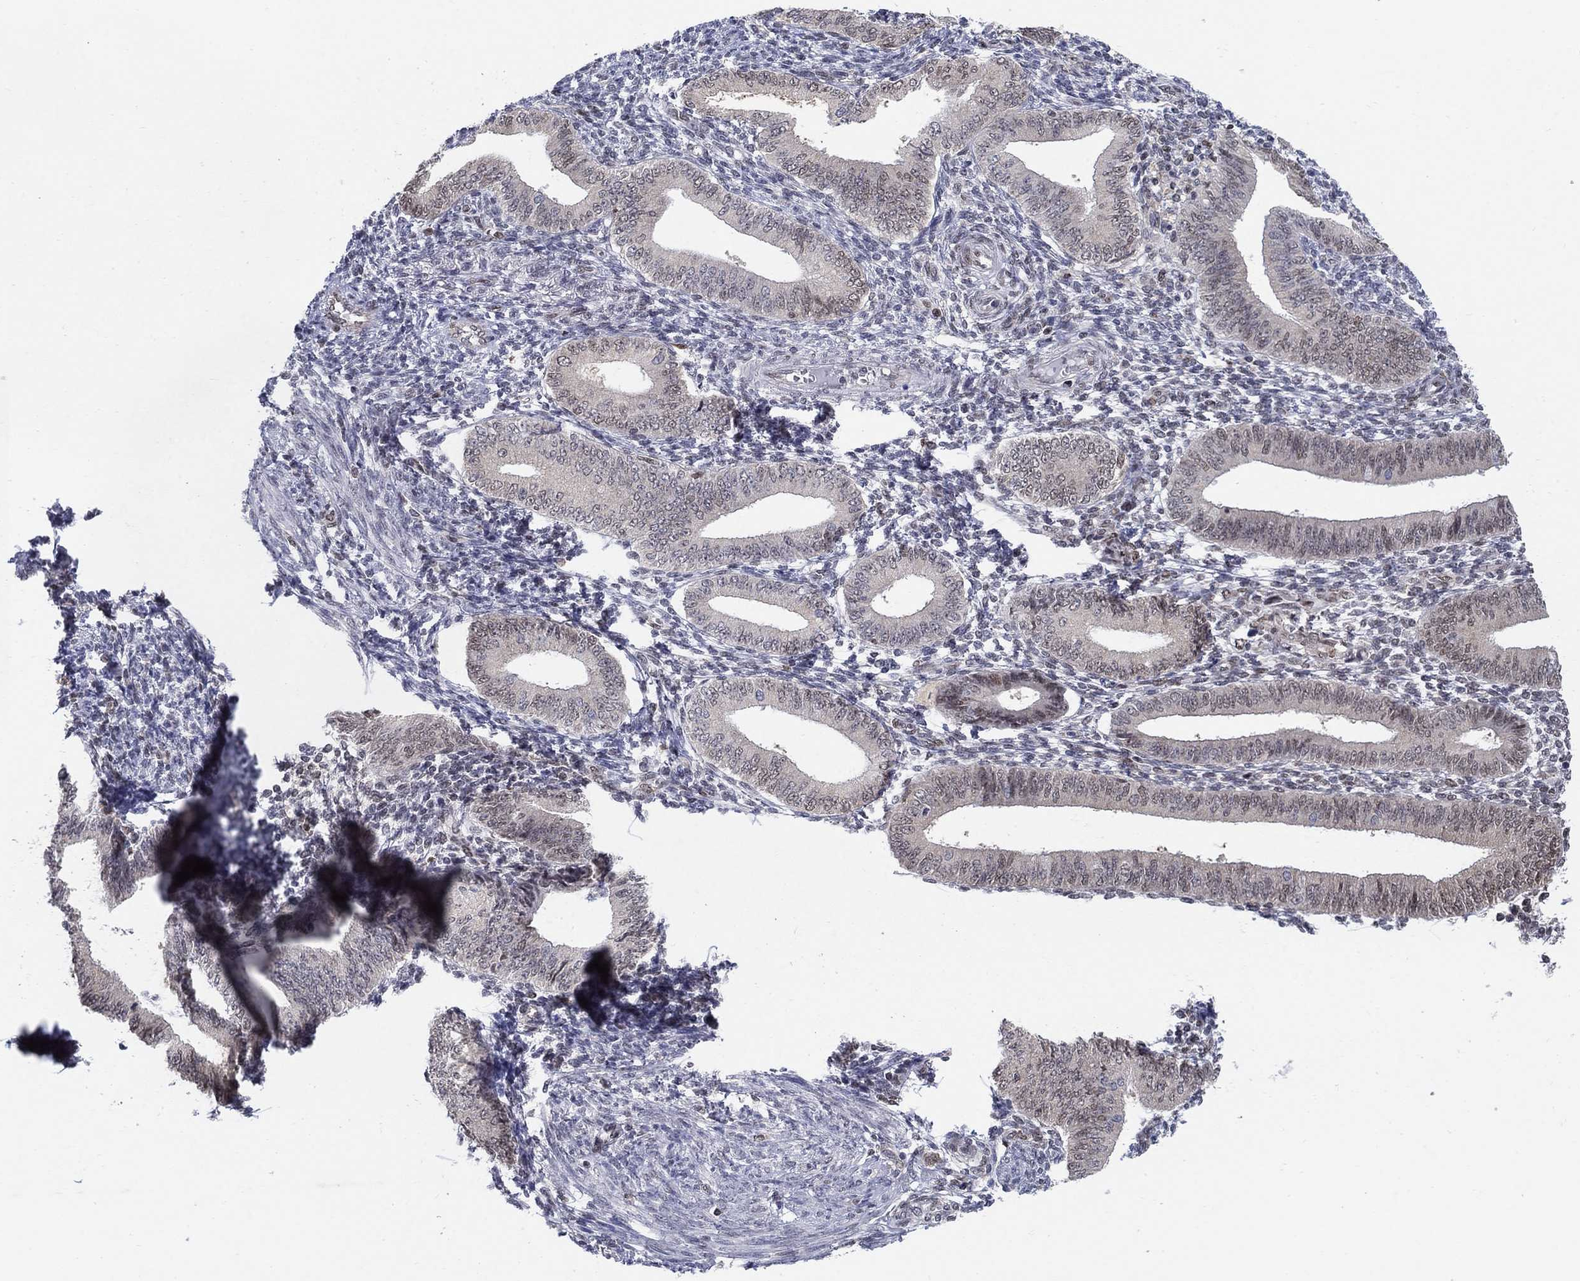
{"staining": {"intensity": "moderate", "quantity": "<25%", "location": "nuclear"}, "tissue": "endometrium", "cell_type": "Cells in endometrial stroma", "image_type": "normal", "snomed": [{"axis": "morphology", "description": "Normal tissue, NOS"}, {"axis": "topography", "description": "Endometrium"}], "caption": "Brown immunohistochemical staining in unremarkable endometrium demonstrates moderate nuclear expression in about <25% of cells in endometrial stroma.", "gene": "CENPE", "patient": {"sex": "female", "age": 42}}